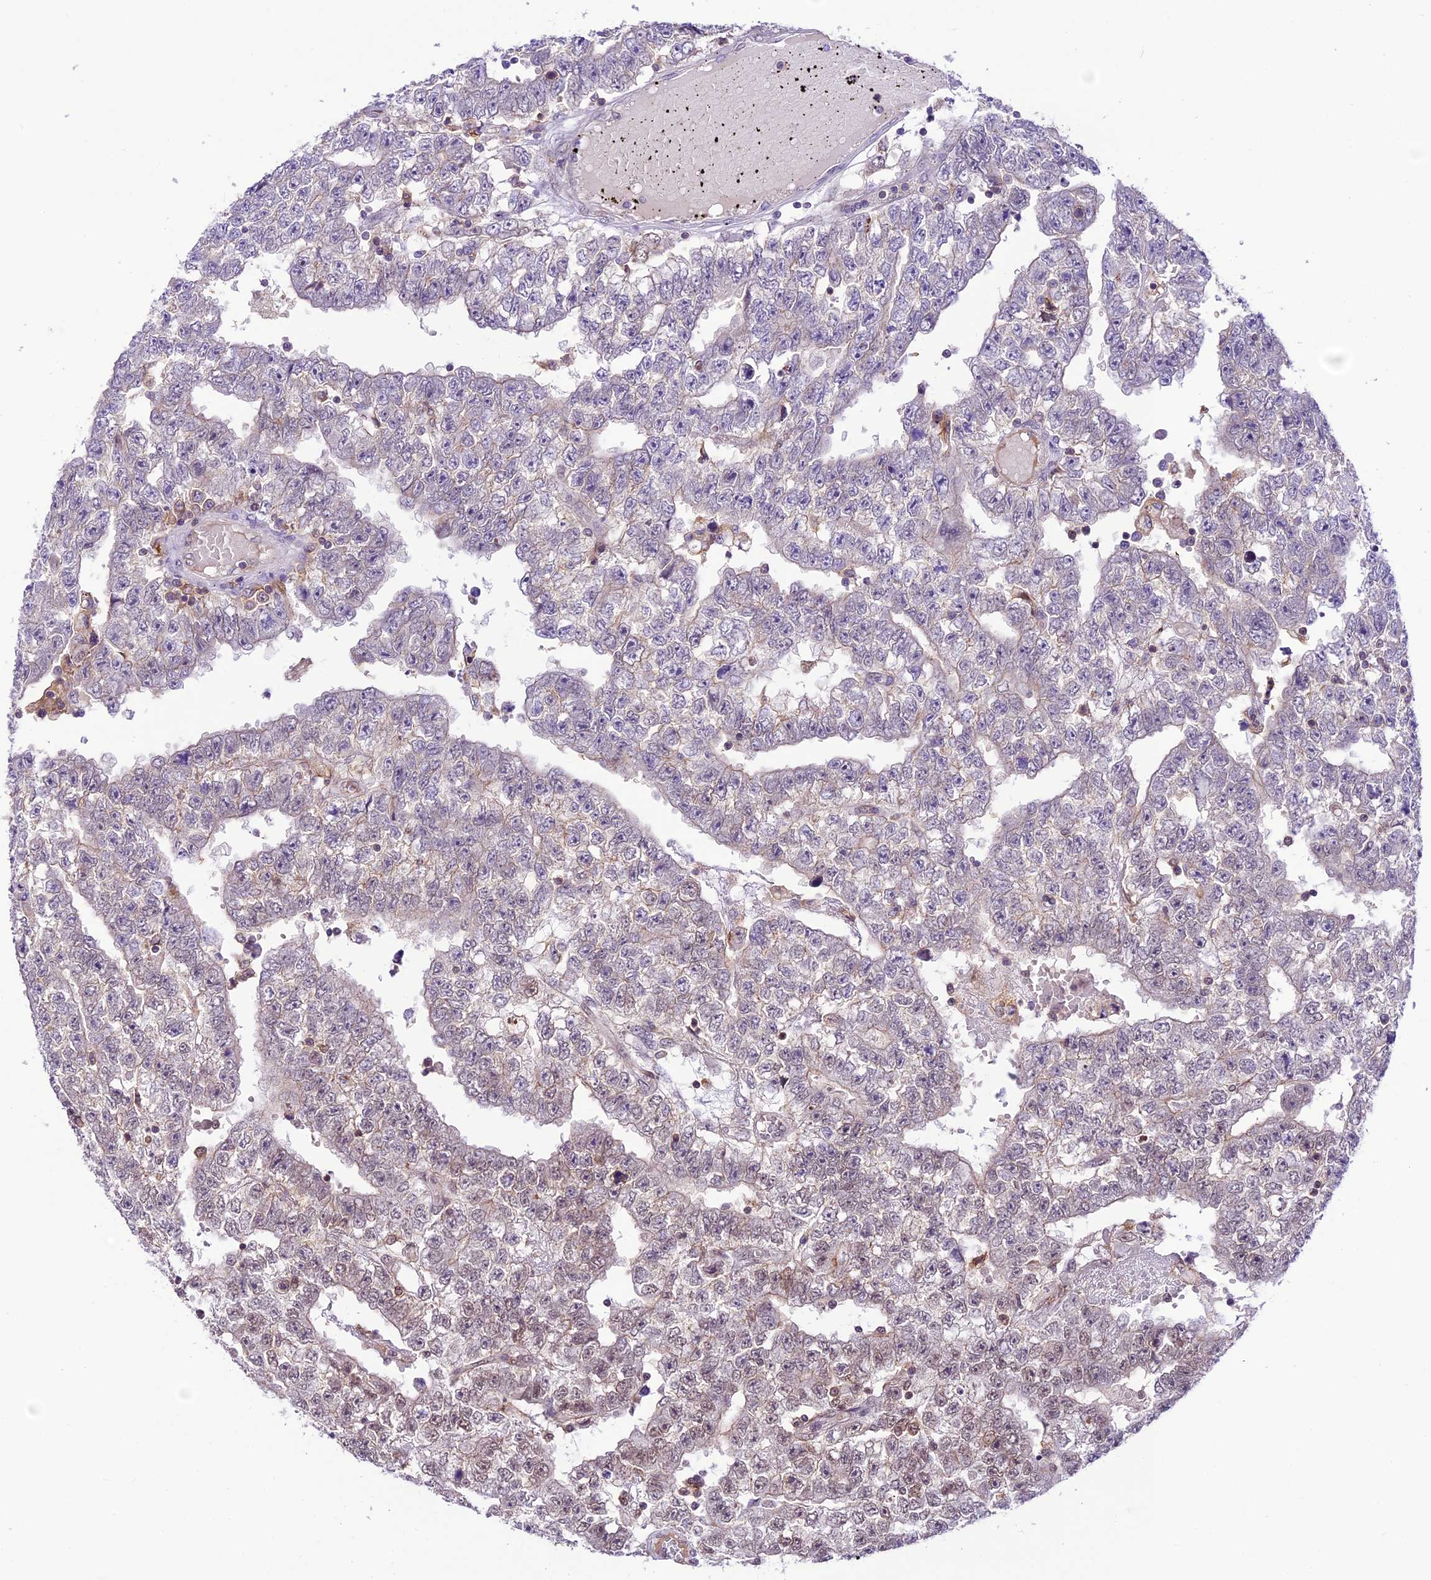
{"staining": {"intensity": "weak", "quantity": "<25%", "location": "nuclear"}, "tissue": "testis cancer", "cell_type": "Tumor cells", "image_type": "cancer", "snomed": [{"axis": "morphology", "description": "Carcinoma, Embryonal, NOS"}, {"axis": "topography", "description": "Testis"}], "caption": "Testis embryonal carcinoma was stained to show a protein in brown. There is no significant expression in tumor cells.", "gene": "SHKBP1", "patient": {"sex": "male", "age": 25}}